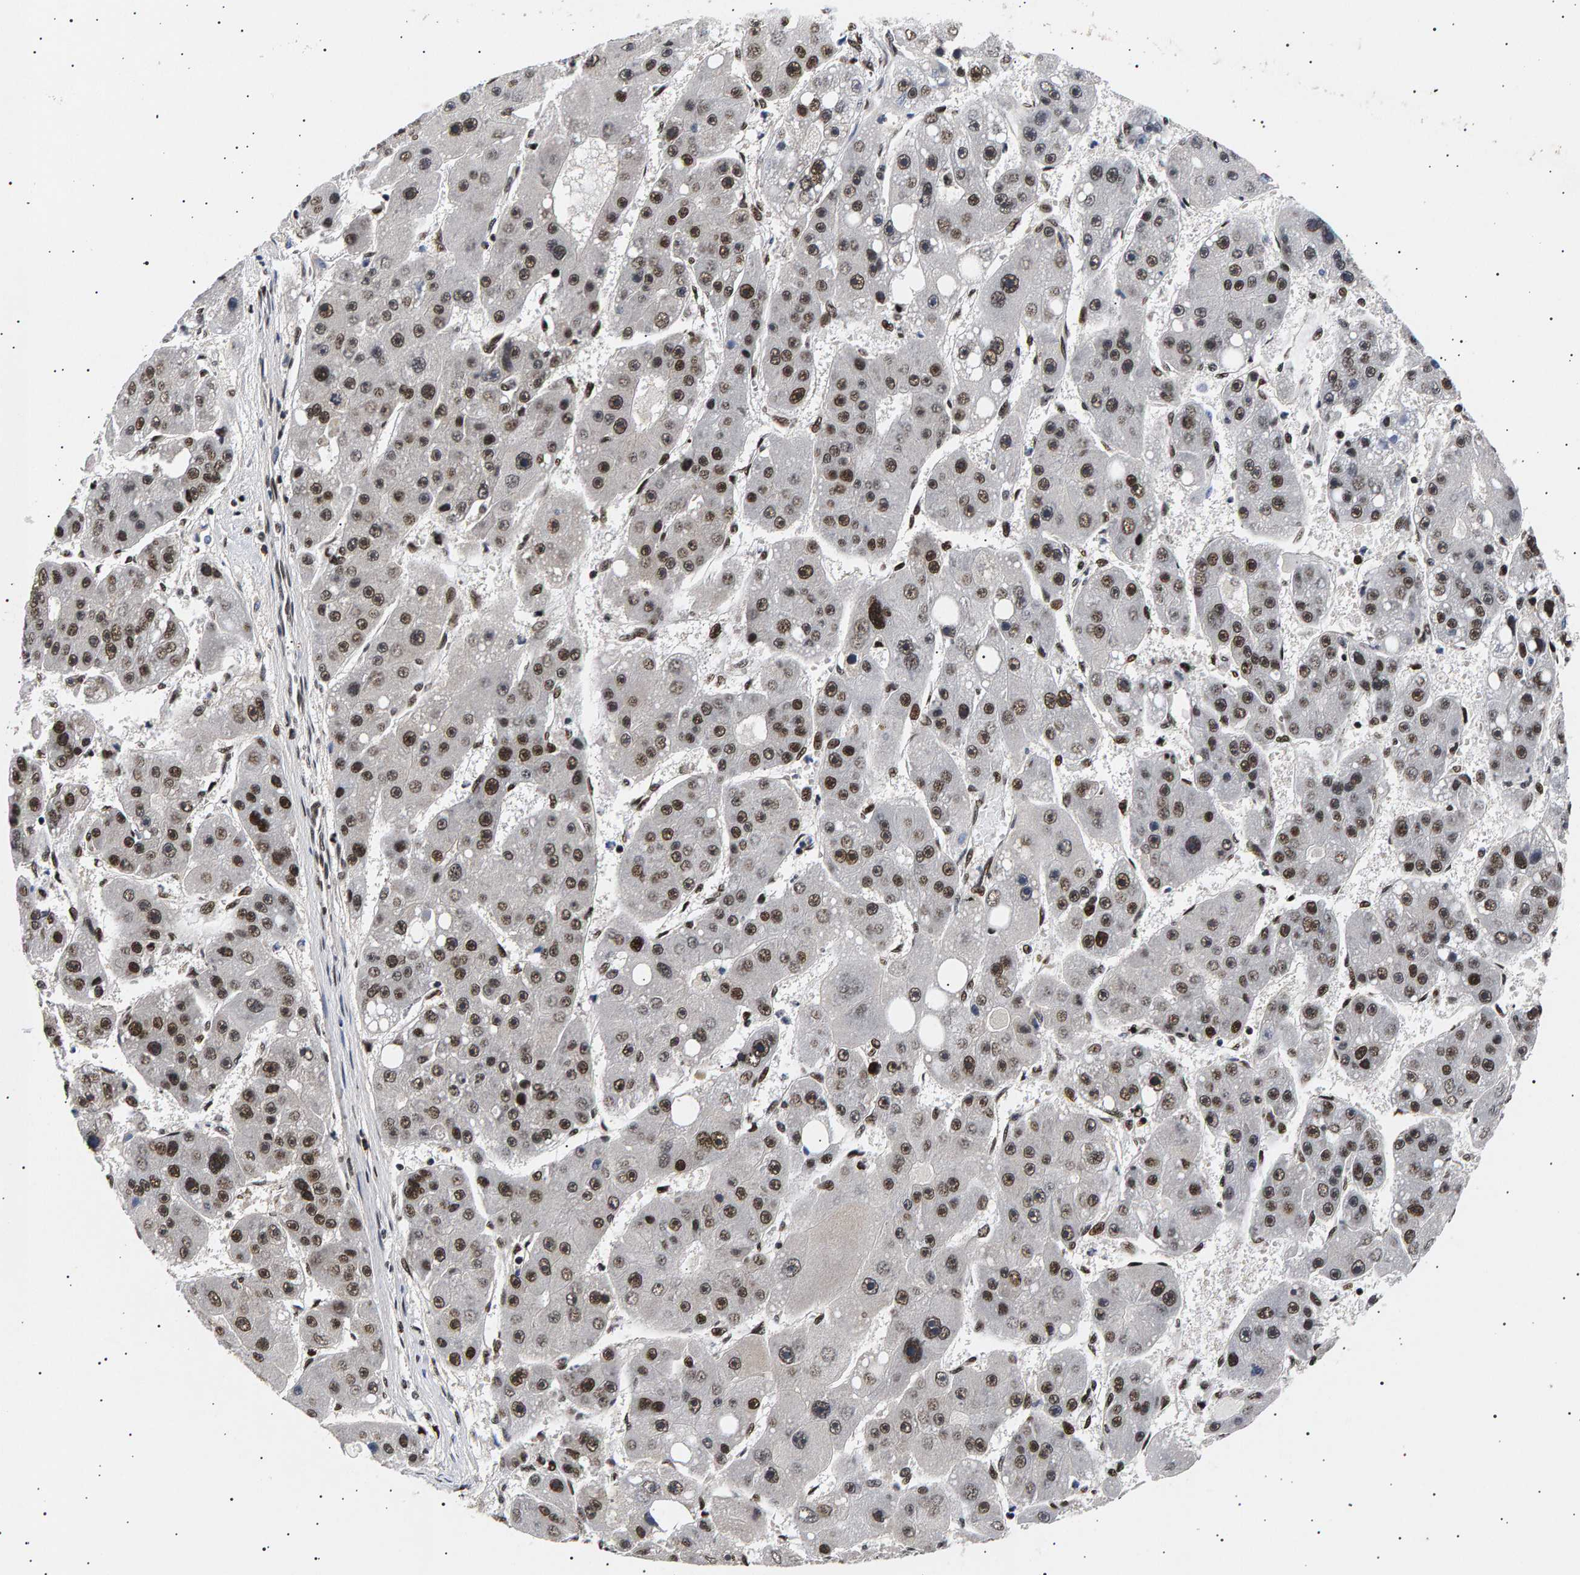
{"staining": {"intensity": "moderate", "quantity": ">75%", "location": "nuclear"}, "tissue": "liver cancer", "cell_type": "Tumor cells", "image_type": "cancer", "snomed": [{"axis": "morphology", "description": "Carcinoma, Hepatocellular, NOS"}, {"axis": "topography", "description": "Liver"}], "caption": "This is an image of IHC staining of hepatocellular carcinoma (liver), which shows moderate expression in the nuclear of tumor cells.", "gene": "ANKRD40", "patient": {"sex": "female", "age": 61}}